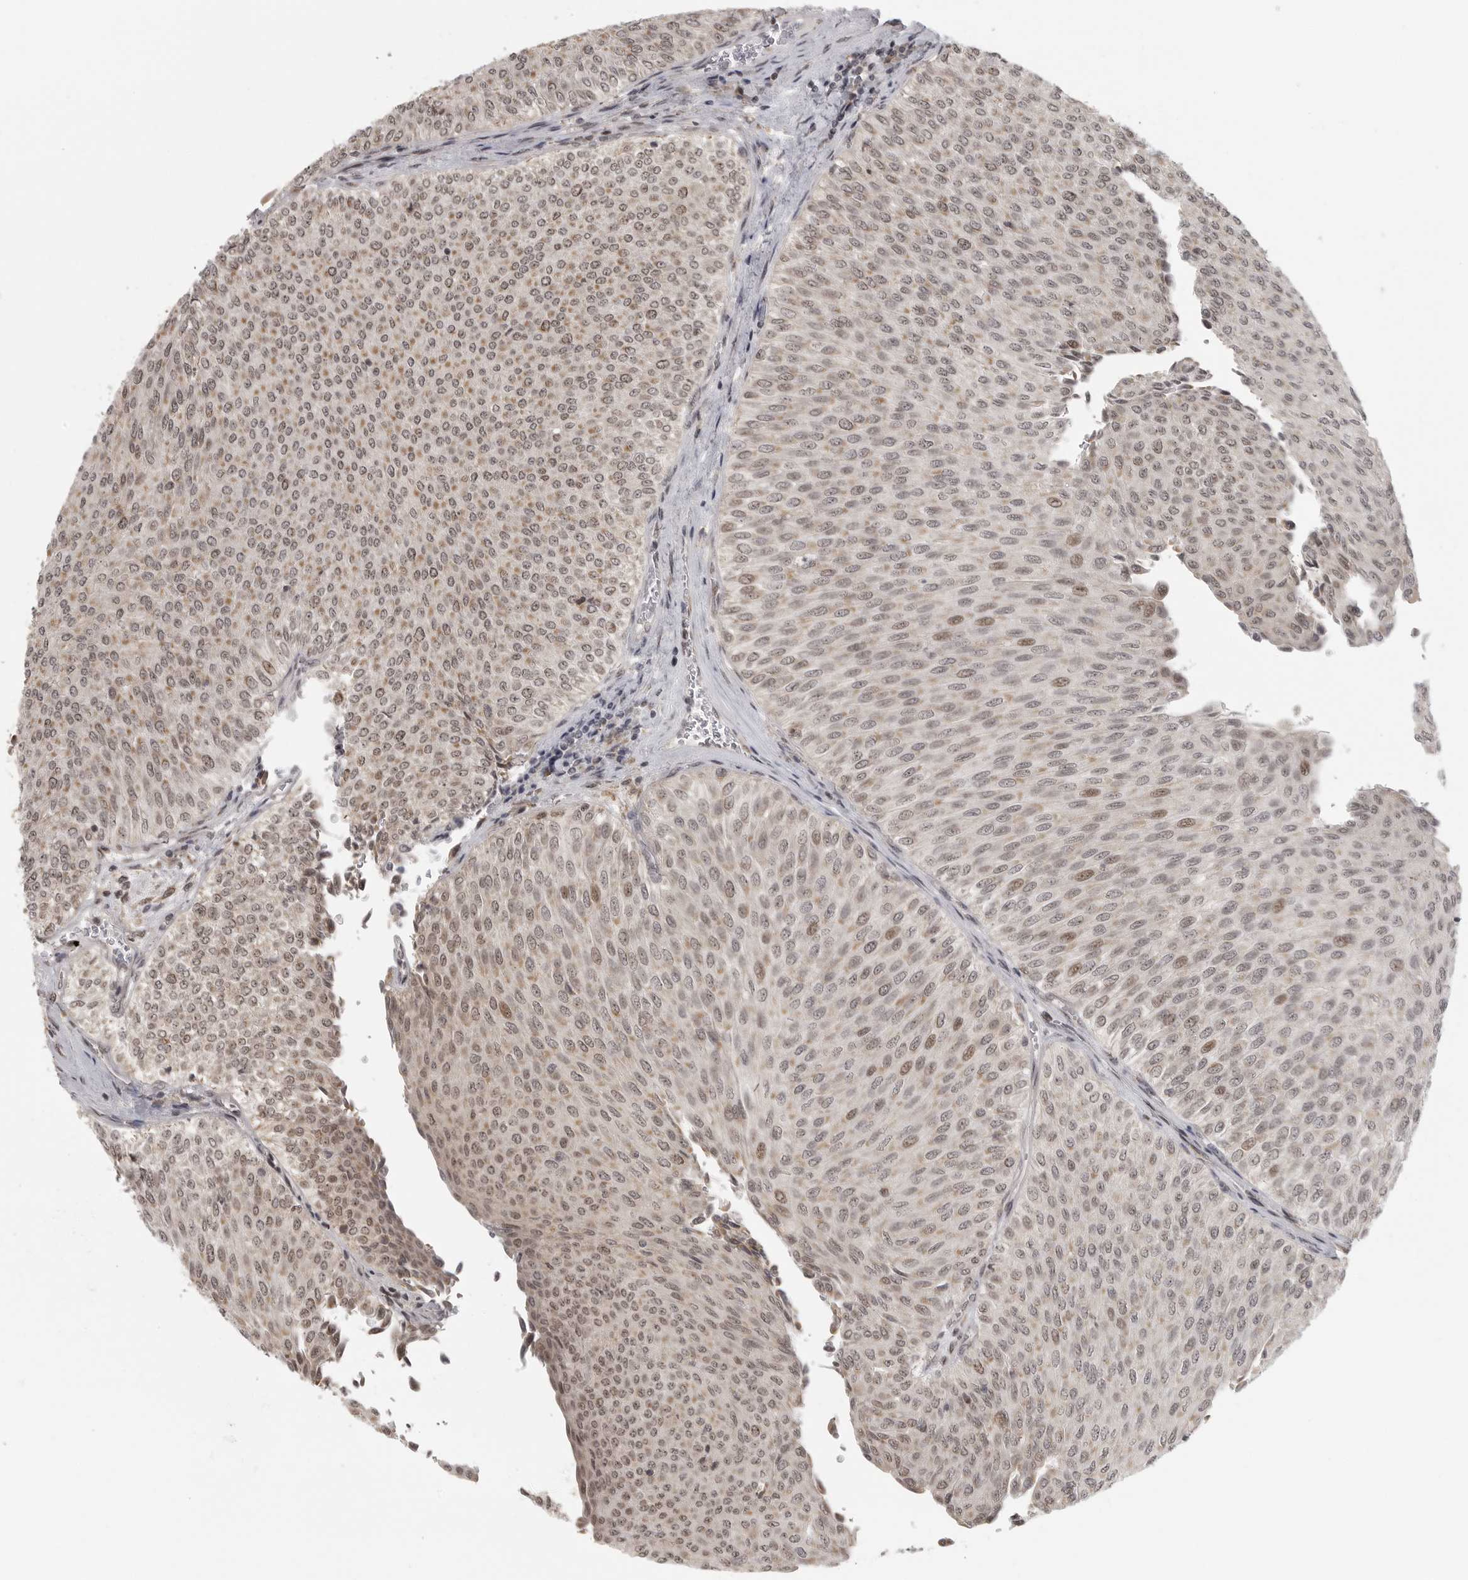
{"staining": {"intensity": "weak", "quantity": ">75%", "location": "nuclear"}, "tissue": "urothelial cancer", "cell_type": "Tumor cells", "image_type": "cancer", "snomed": [{"axis": "morphology", "description": "Urothelial carcinoma, Low grade"}, {"axis": "topography", "description": "Urinary bladder"}], "caption": "Protein analysis of low-grade urothelial carcinoma tissue displays weak nuclear positivity in approximately >75% of tumor cells. The protein of interest is shown in brown color, while the nuclei are stained blue.", "gene": "ISG20L2", "patient": {"sex": "male", "age": 78}}